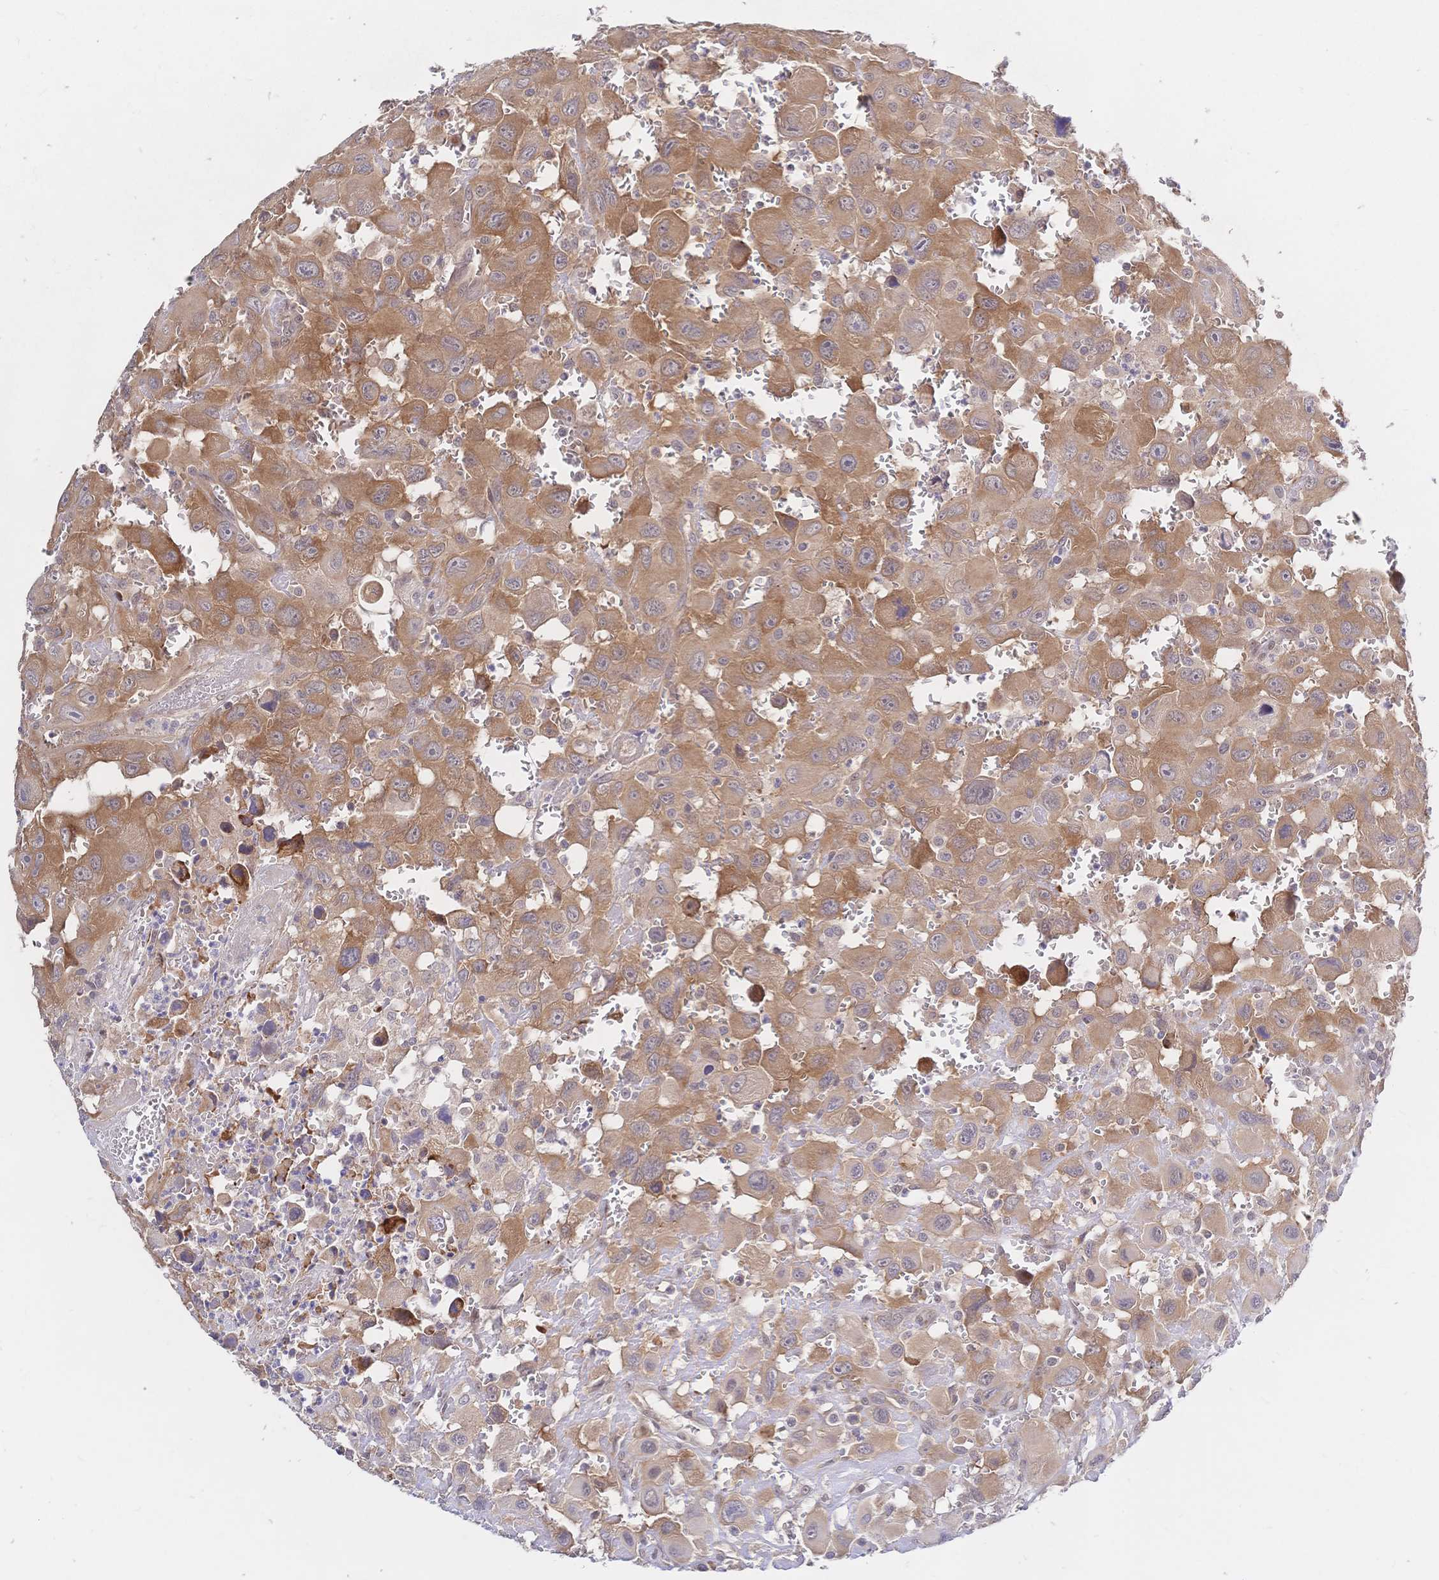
{"staining": {"intensity": "moderate", "quantity": ">75%", "location": "cytoplasmic/membranous"}, "tissue": "head and neck cancer", "cell_type": "Tumor cells", "image_type": "cancer", "snomed": [{"axis": "morphology", "description": "Squamous cell carcinoma, NOS"}, {"axis": "morphology", "description": "Squamous cell carcinoma, metastatic, NOS"}, {"axis": "topography", "description": "Oral tissue"}, {"axis": "topography", "description": "Head-Neck"}], "caption": "Human head and neck cancer (squamous cell carcinoma) stained with a brown dye displays moderate cytoplasmic/membranous positive expression in about >75% of tumor cells.", "gene": "LMO4", "patient": {"sex": "female", "age": 85}}